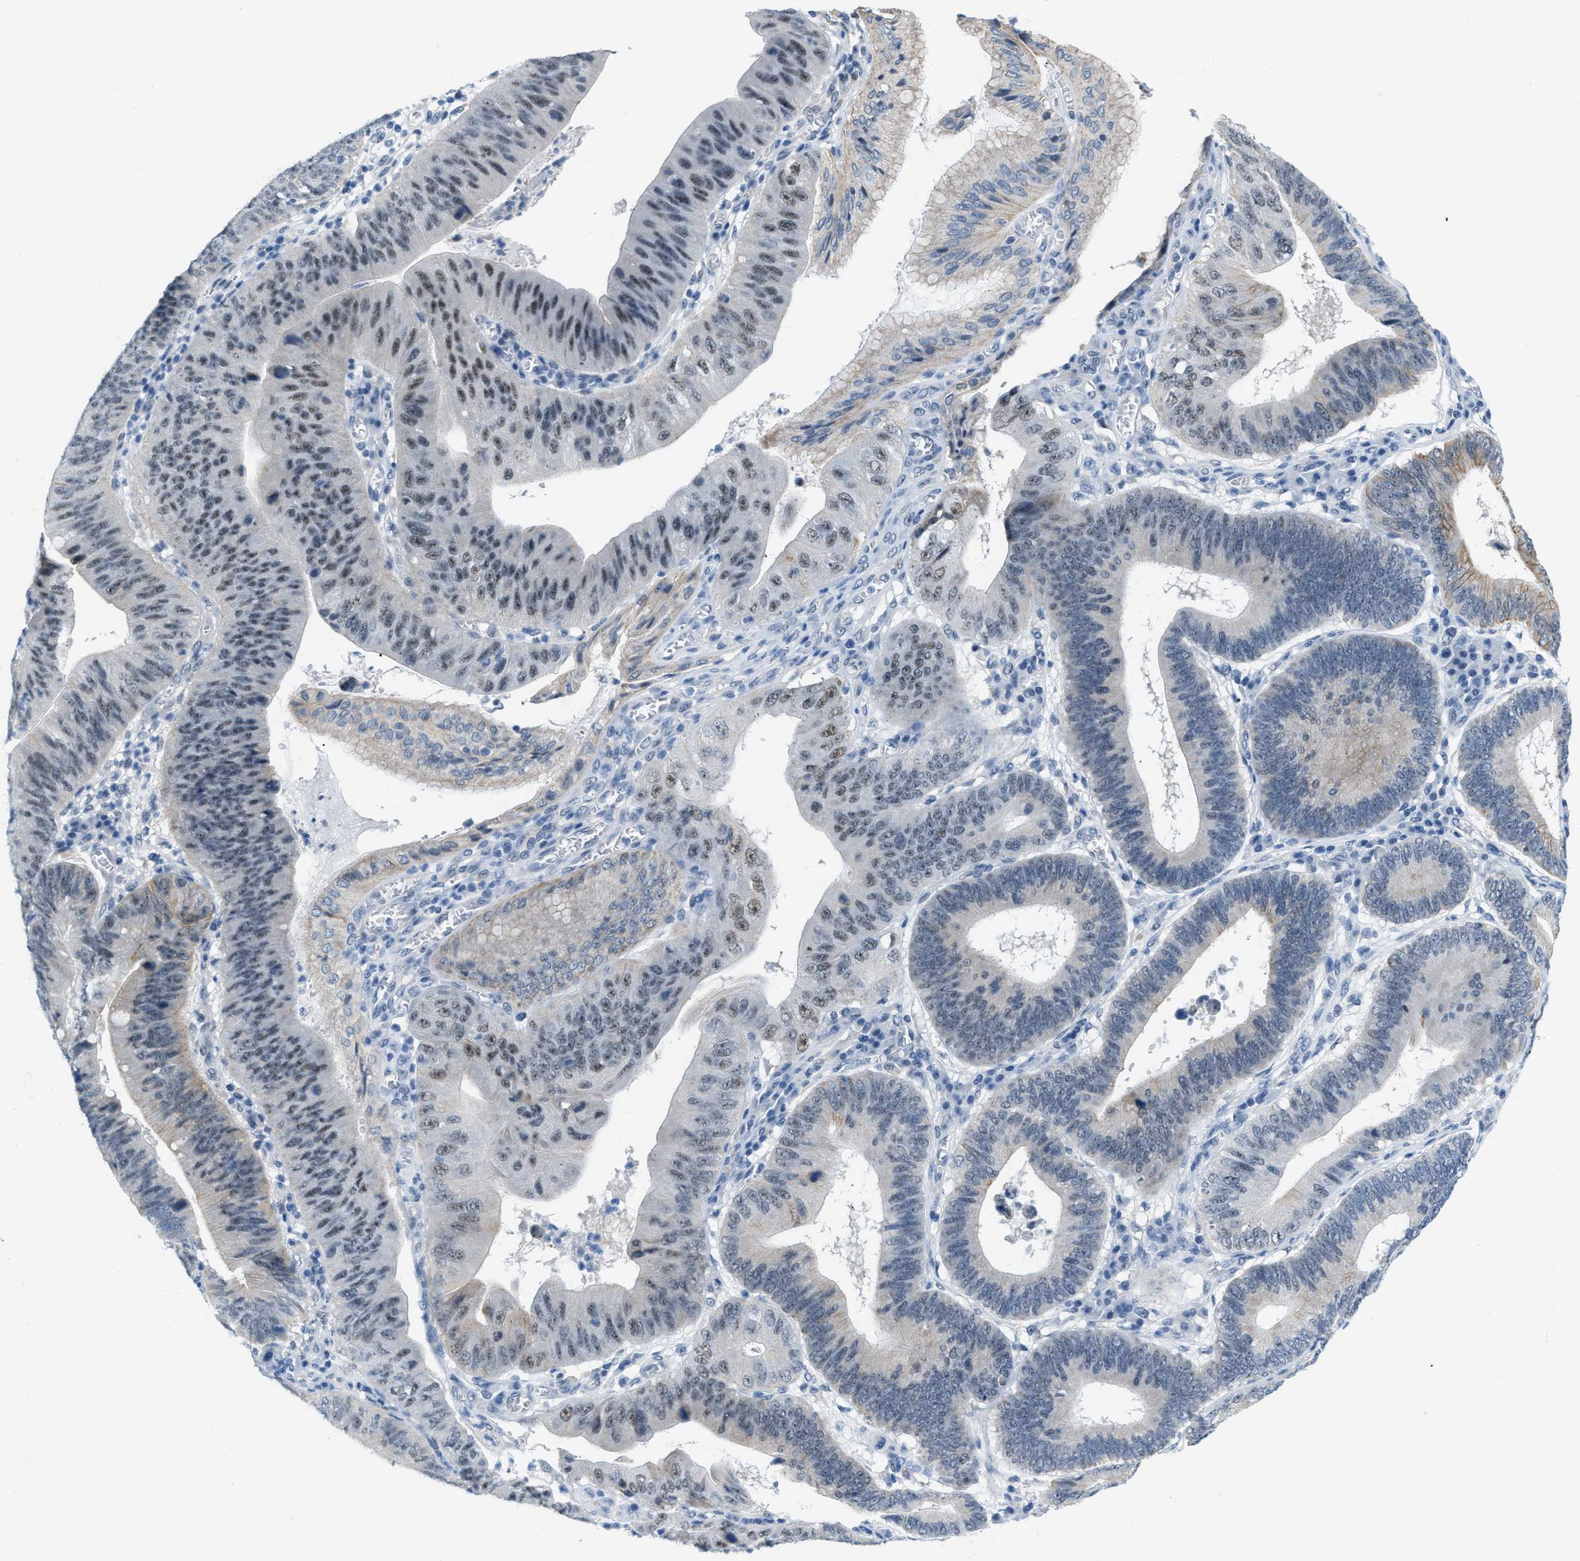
{"staining": {"intensity": "weak", "quantity": "<25%", "location": "nuclear"}, "tissue": "stomach cancer", "cell_type": "Tumor cells", "image_type": "cancer", "snomed": [{"axis": "morphology", "description": "Adenocarcinoma, NOS"}, {"axis": "topography", "description": "Stomach"}], "caption": "Immunohistochemistry (IHC) histopathology image of neoplastic tissue: human stomach cancer (adenocarcinoma) stained with DAB reveals no significant protein positivity in tumor cells. (DAB immunohistochemistry (IHC), high magnification).", "gene": "PHRF1", "patient": {"sex": "male", "age": 59}}